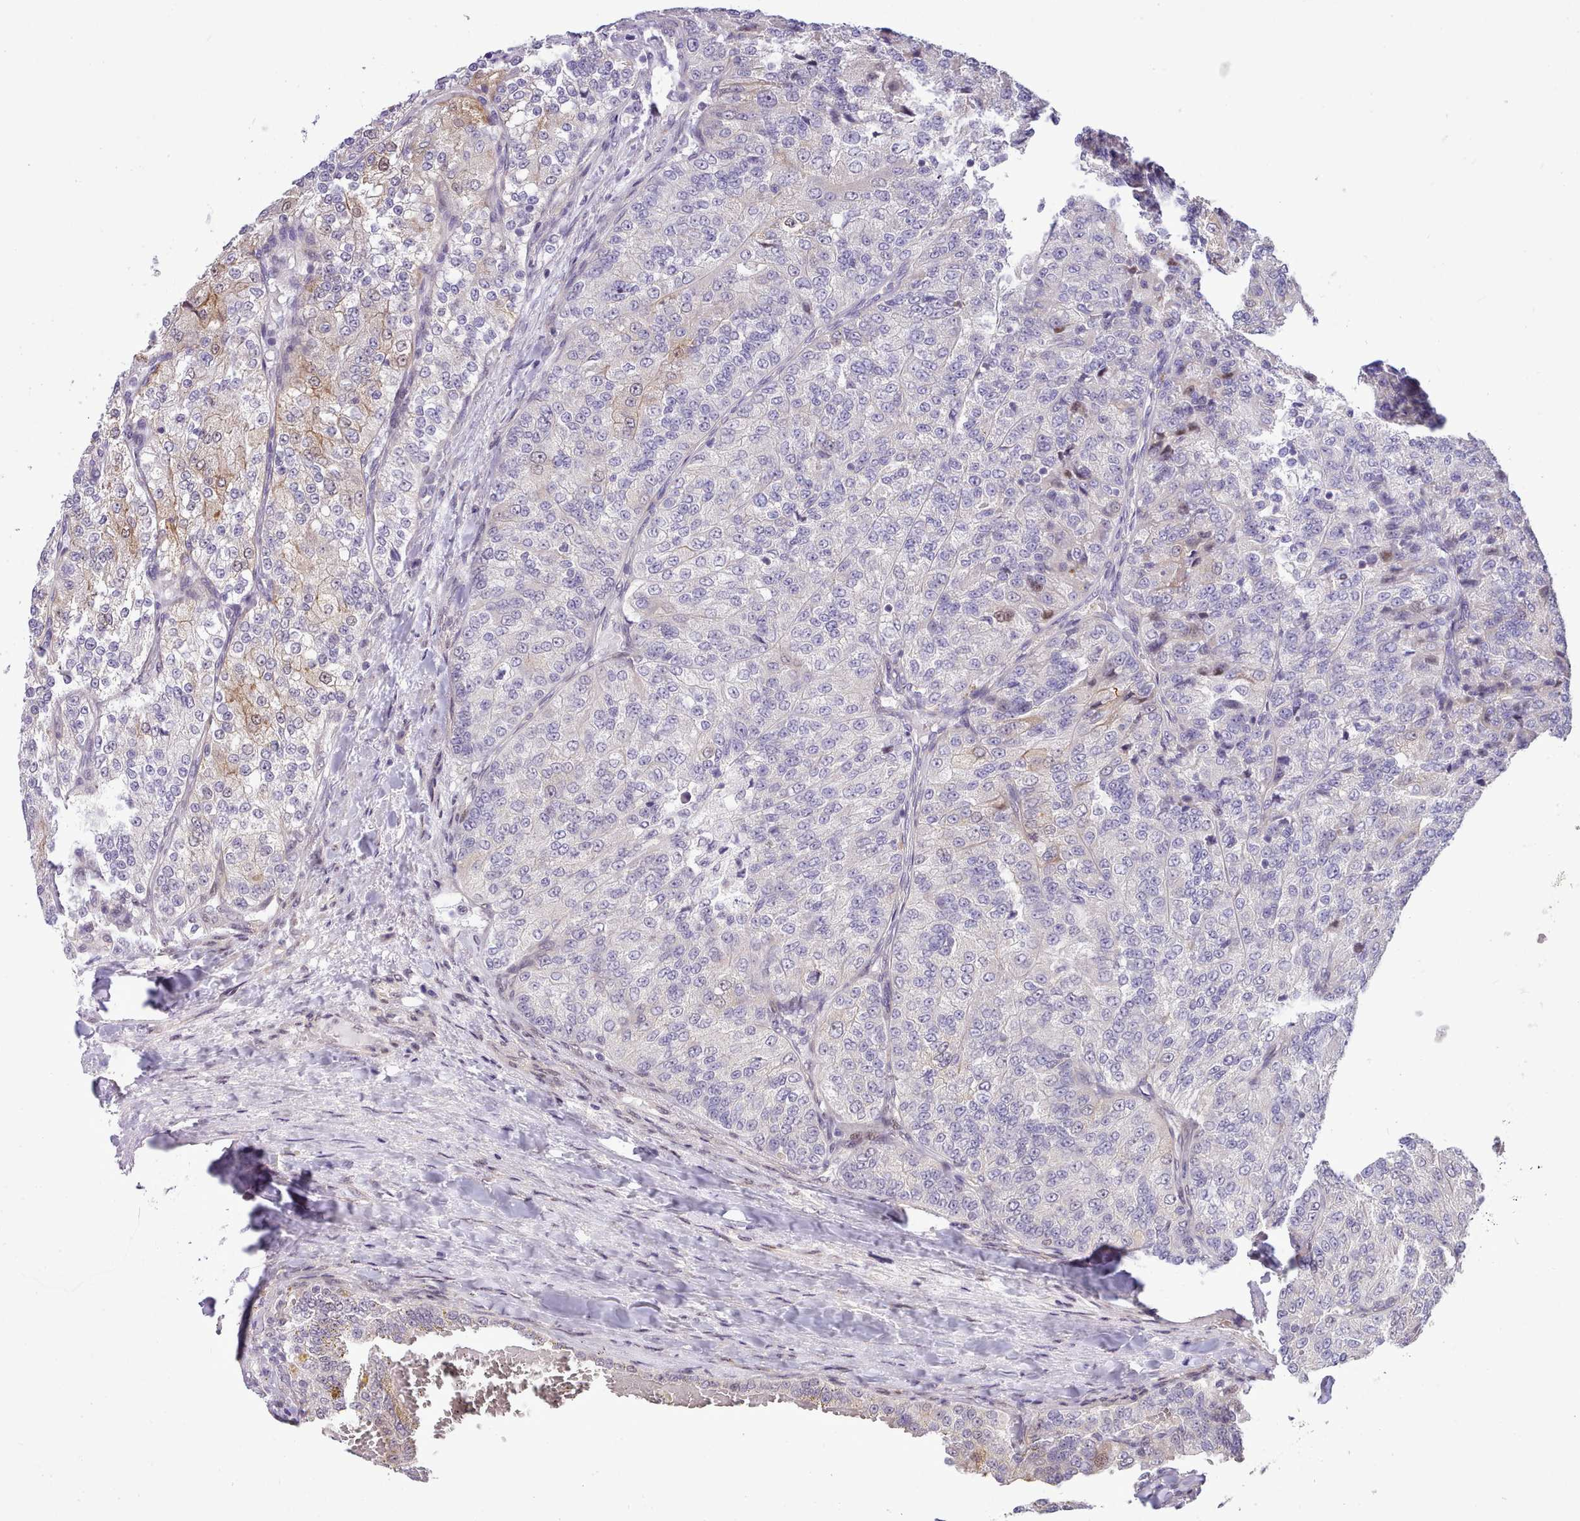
{"staining": {"intensity": "moderate", "quantity": "<25%", "location": "cytoplasmic/membranous,nuclear"}, "tissue": "renal cancer", "cell_type": "Tumor cells", "image_type": "cancer", "snomed": [{"axis": "morphology", "description": "Adenocarcinoma, NOS"}, {"axis": "topography", "description": "Kidney"}], "caption": "Immunohistochemical staining of human renal adenocarcinoma shows low levels of moderate cytoplasmic/membranous and nuclear positivity in approximately <25% of tumor cells.", "gene": "HOXB7", "patient": {"sex": "female", "age": 63}}